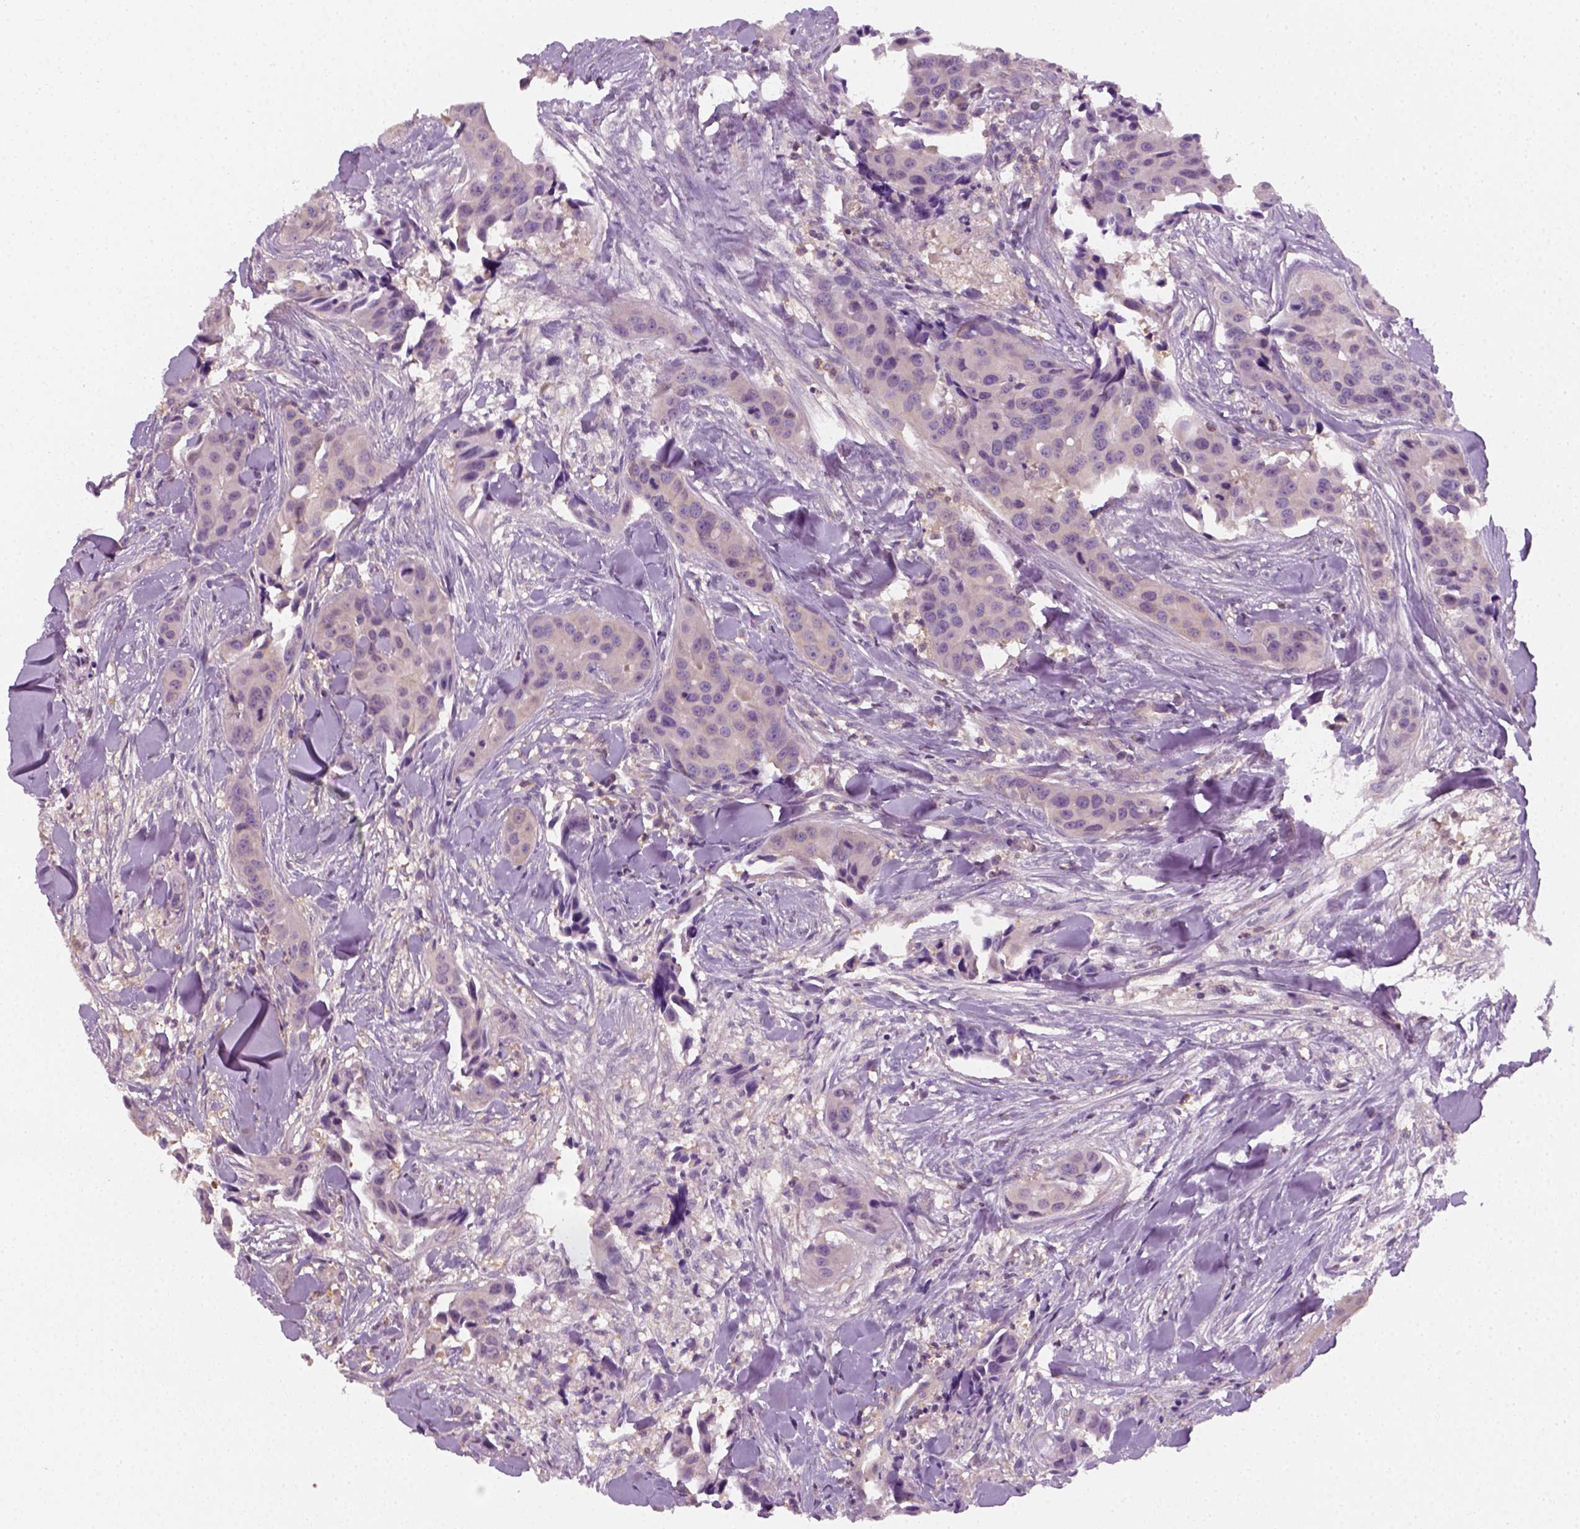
{"staining": {"intensity": "negative", "quantity": "none", "location": "none"}, "tissue": "head and neck cancer", "cell_type": "Tumor cells", "image_type": "cancer", "snomed": [{"axis": "morphology", "description": "Adenocarcinoma, NOS"}, {"axis": "topography", "description": "Head-Neck"}], "caption": "A histopathology image of human adenocarcinoma (head and neck) is negative for staining in tumor cells.", "gene": "EPHB1", "patient": {"sex": "male", "age": 76}}